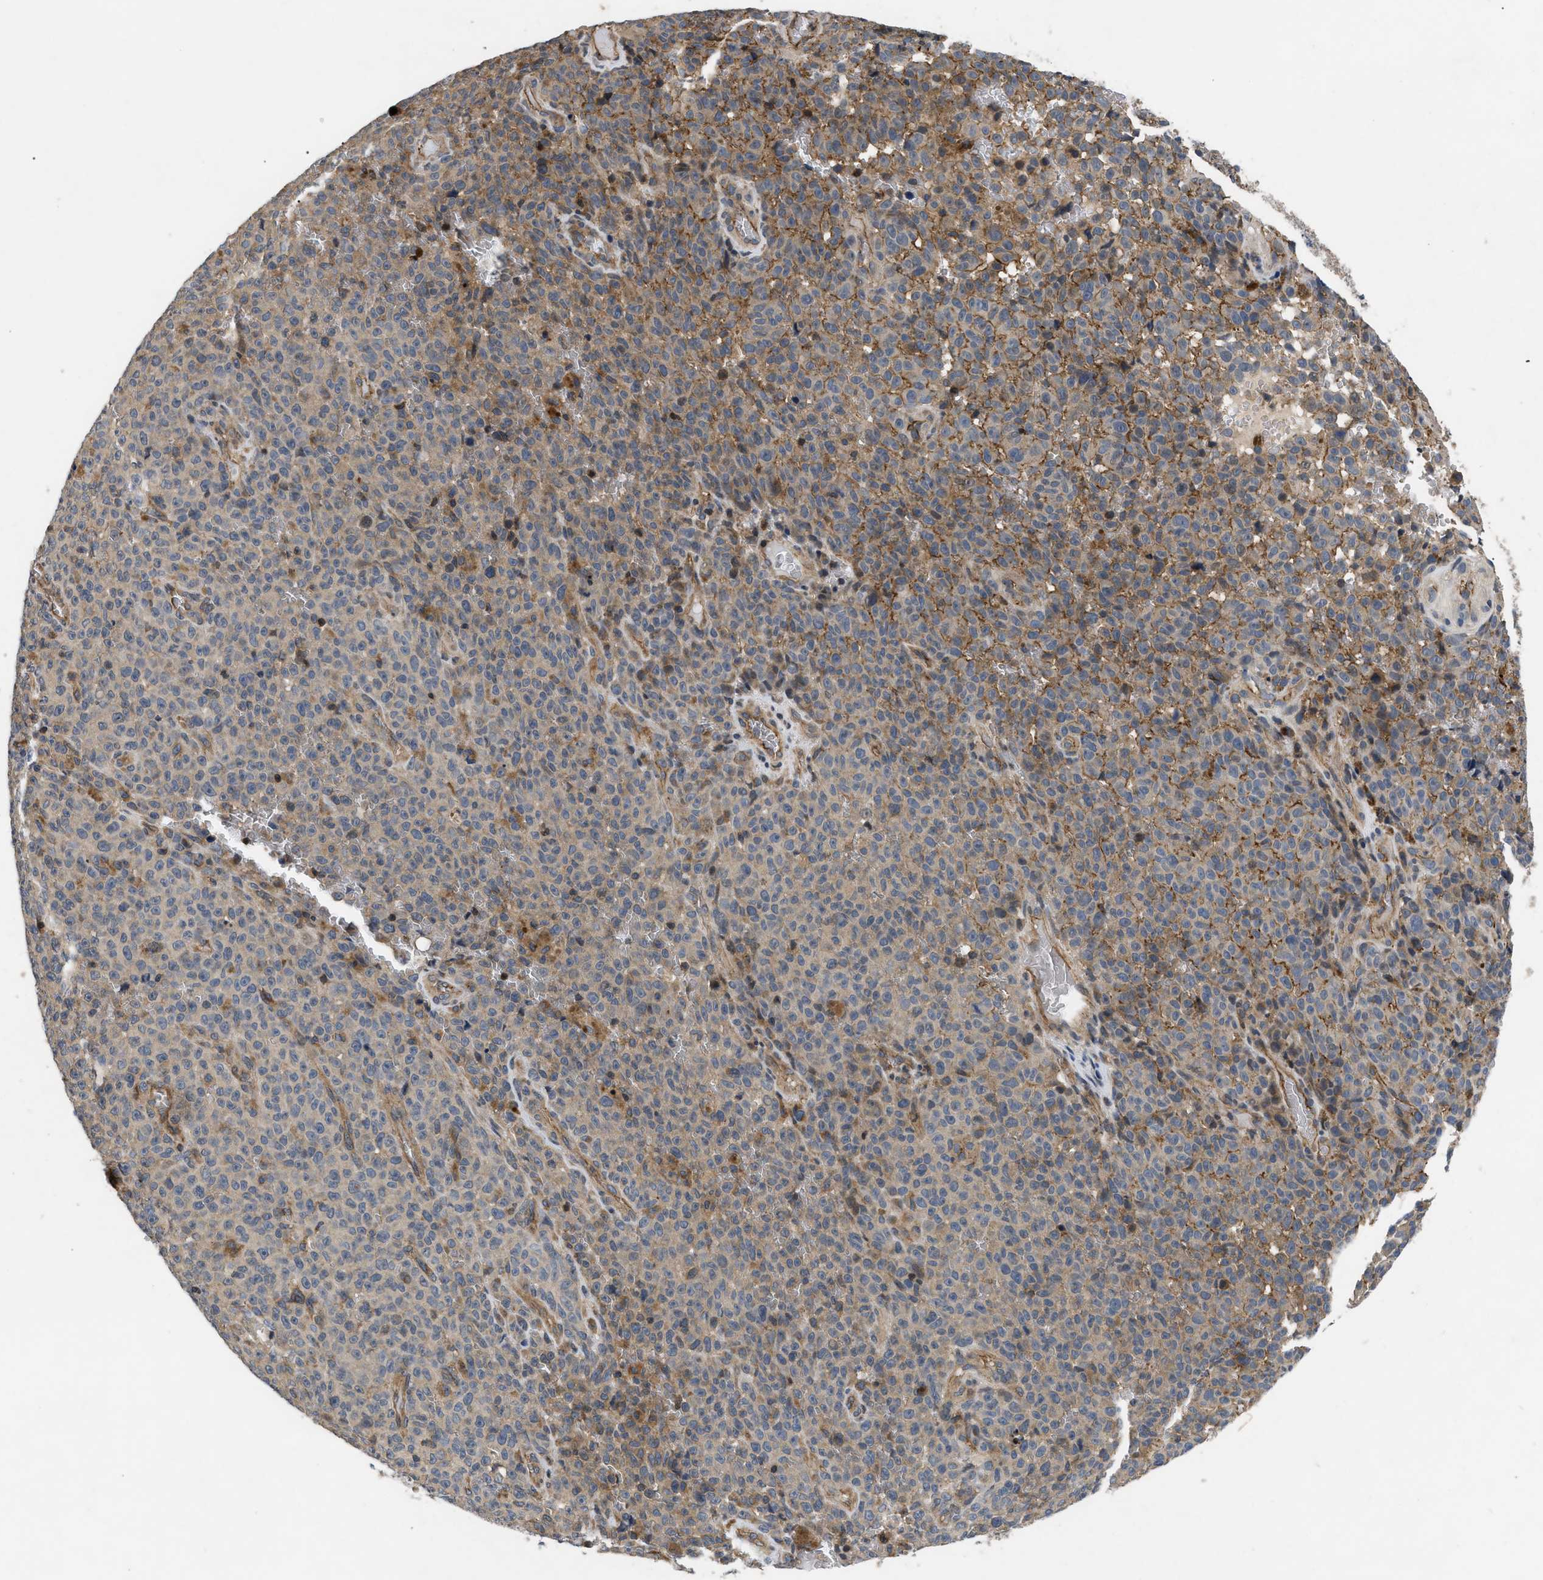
{"staining": {"intensity": "weak", "quantity": ">75%", "location": "cytoplasmic/membranous"}, "tissue": "melanoma", "cell_type": "Tumor cells", "image_type": "cancer", "snomed": [{"axis": "morphology", "description": "Malignant melanoma, NOS"}, {"axis": "topography", "description": "Skin"}], "caption": "This micrograph displays malignant melanoma stained with IHC to label a protein in brown. The cytoplasmic/membranous of tumor cells show weak positivity for the protein. Nuclei are counter-stained blue.", "gene": "HMGCR", "patient": {"sex": "female", "age": 82}}